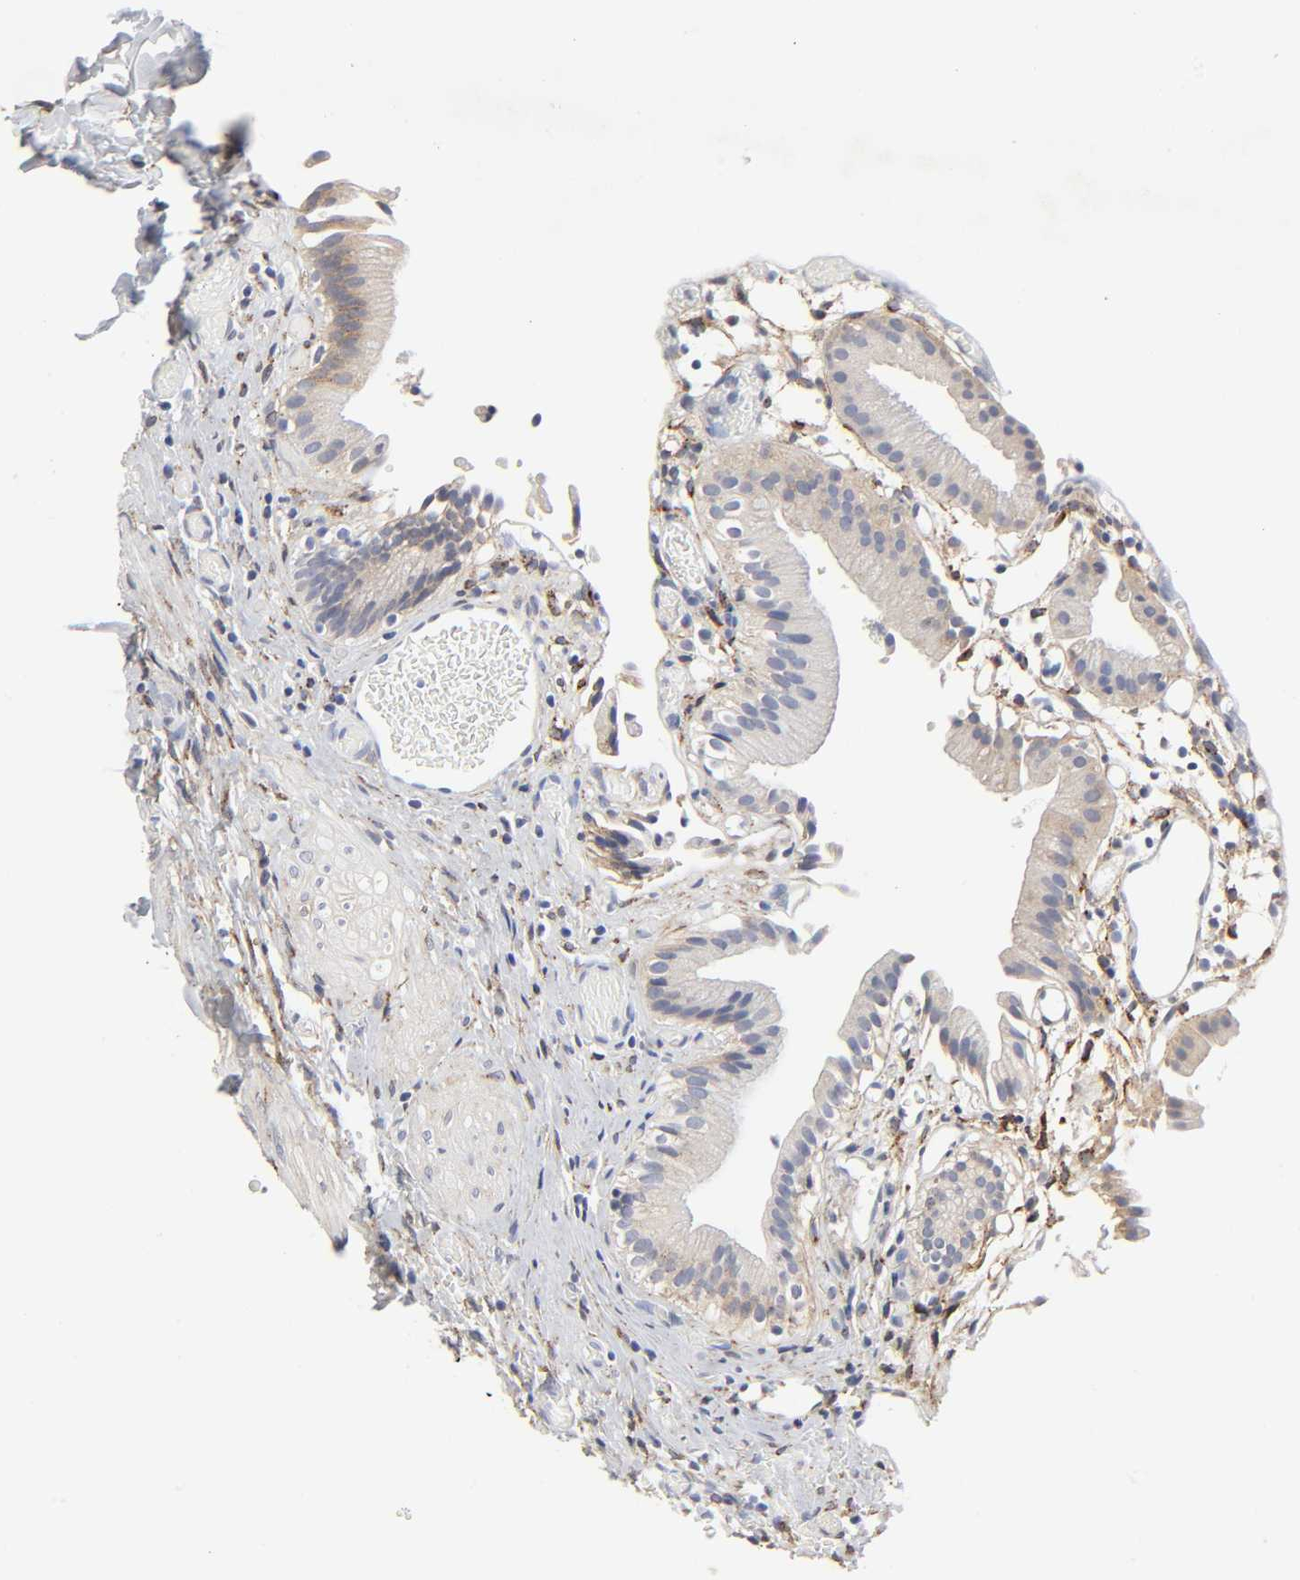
{"staining": {"intensity": "weak", "quantity": "<25%", "location": "cytoplasmic/membranous"}, "tissue": "gallbladder", "cell_type": "Glandular cells", "image_type": "normal", "snomed": [{"axis": "morphology", "description": "Normal tissue, NOS"}, {"axis": "topography", "description": "Gallbladder"}], "caption": "A micrograph of human gallbladder is negative for staining in glandular cells. The staining is performed using DAB brown chromogen with nuclei counter-stained in using hematoxylin.", "gene": "LRP1", "patient": {"sex": "male", "age": 65}}